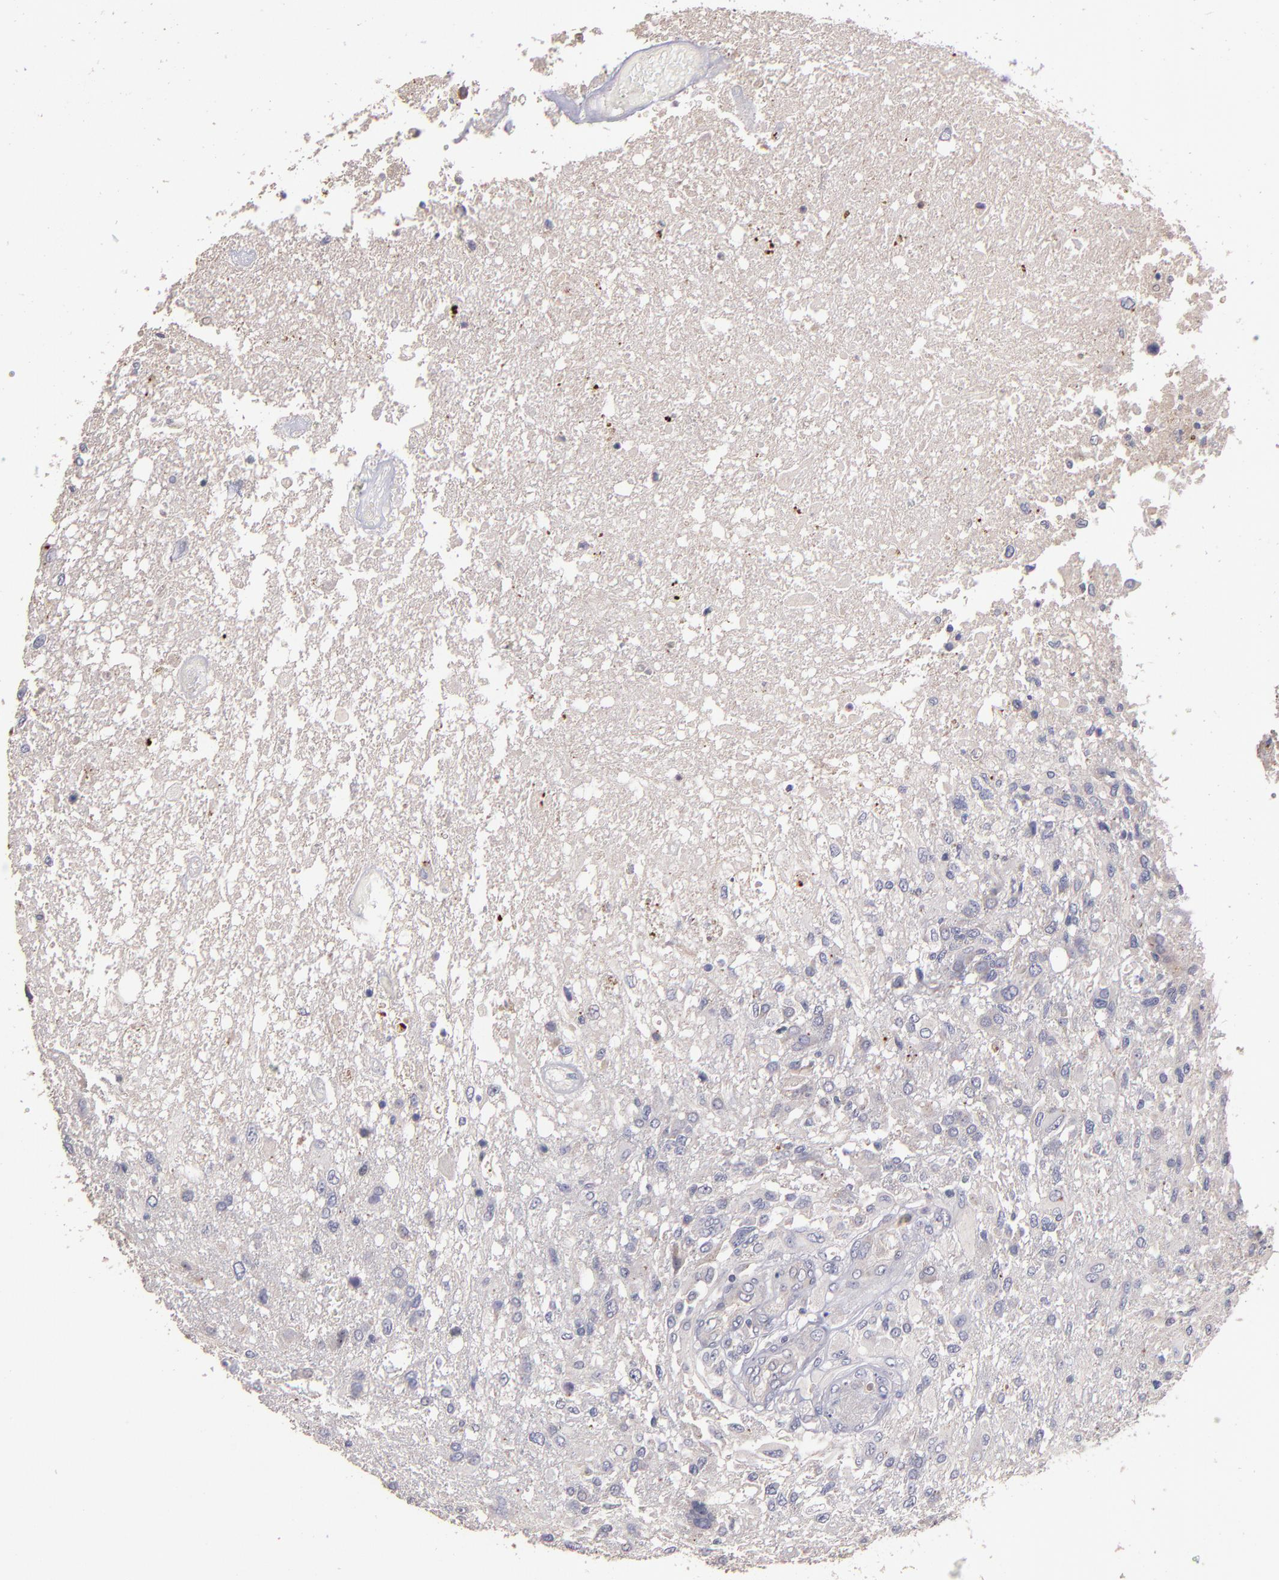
{"staining": {"intensity": "negative", "quantity": "none", "location": "none"}, "tissue": "glioma", "cell_type": "Tumor cells", "image_type": "cancer", "snomed": [{"axis": "morphology", "description": "Glioma, malignant, High grade"}, {"axis": "topography", "description": "Cerebral cortex"}], "caption": "Image shows no significant protein staining in tumor cells of malignant high-grade glioma. (Immunohistochemistry (ihc), brightfield microscopy, high magnification).", "gene": "MAGEE1", "patient": {"sex": "male", "age": 79}}